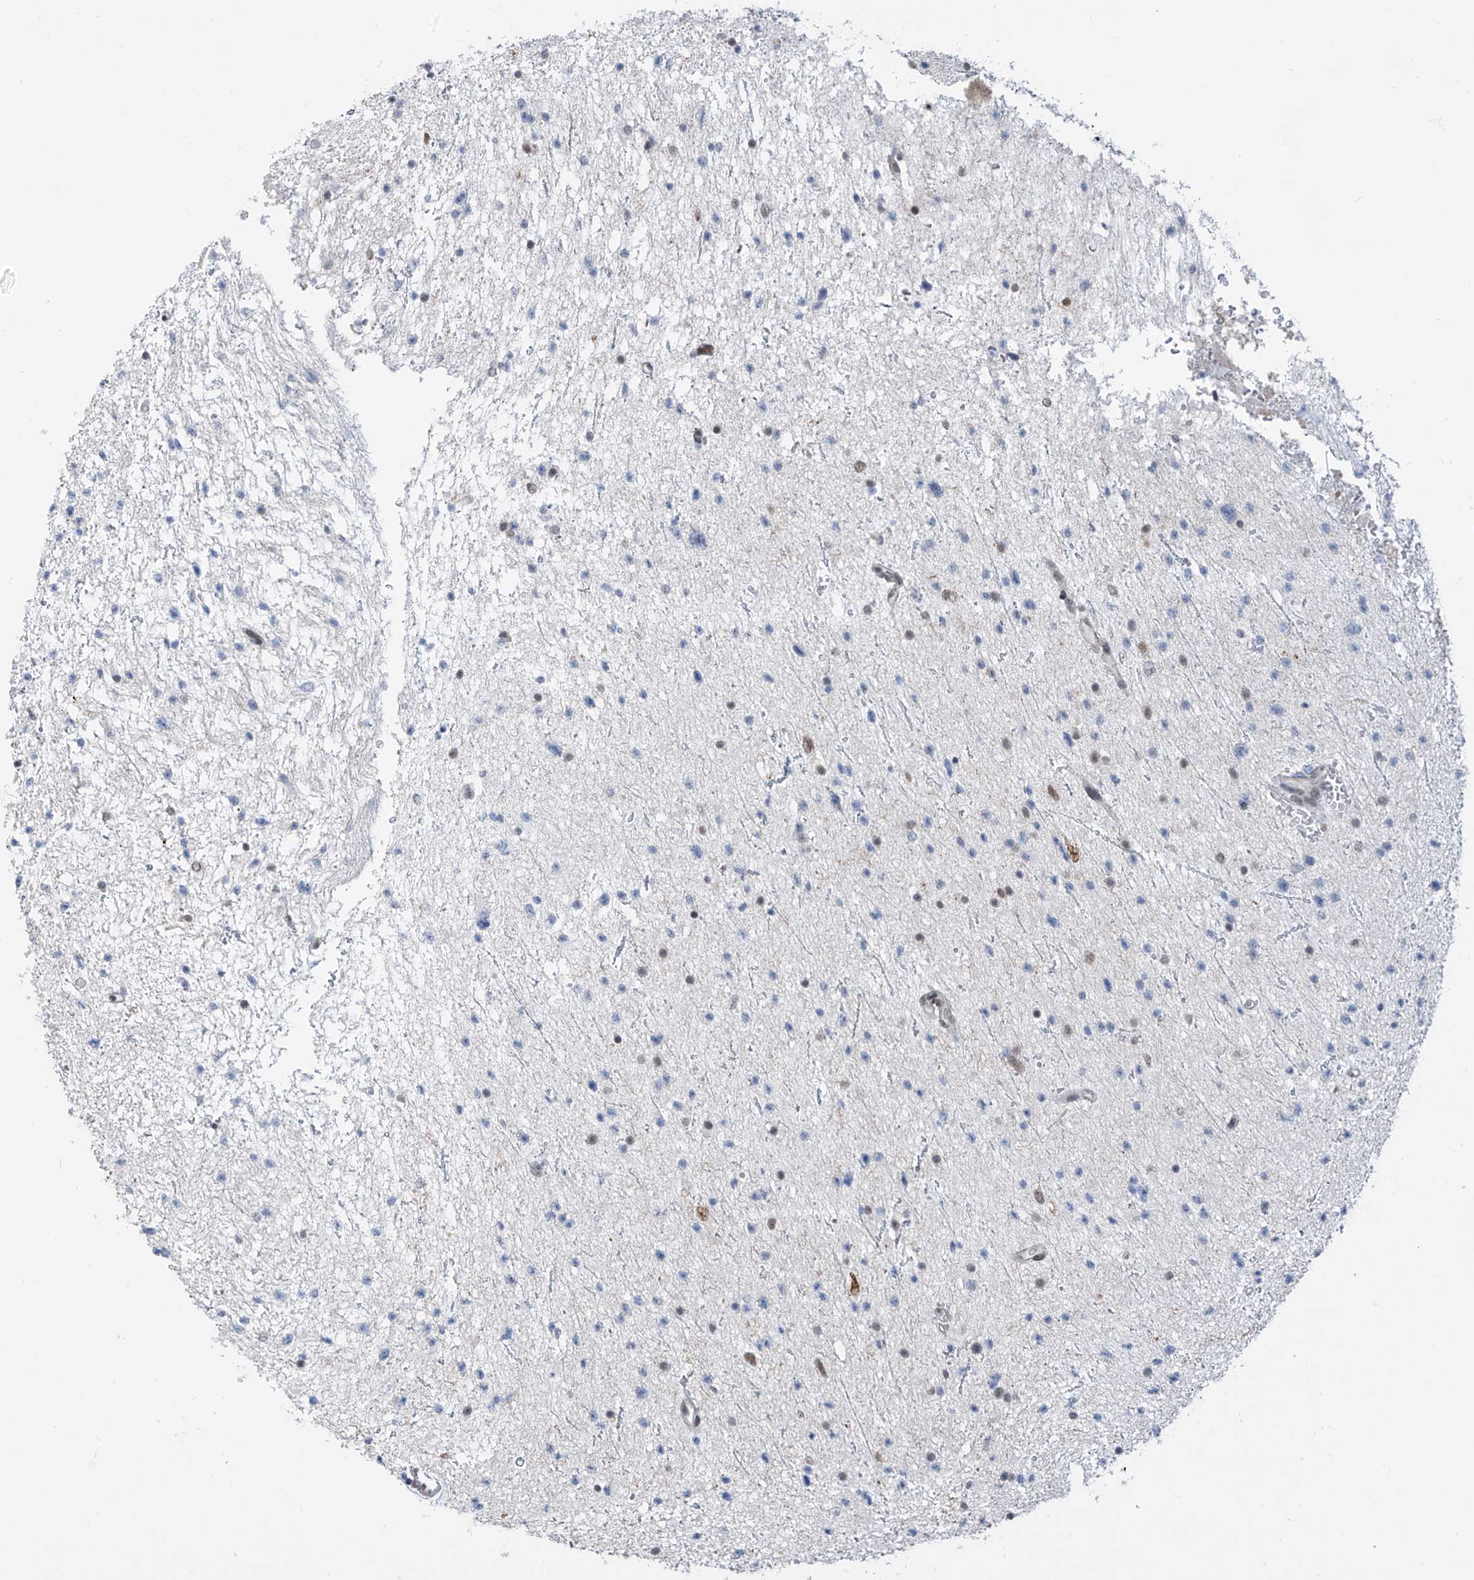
{"staining": {"intensity": "moderate", "quantity": "<25%", "location": "nuclear"}, "tissue": "glioma", "cell_type": "Tumor cells", "image_type": "cancer", "snomed": [{"axis": "morphology", "description": "Glioma, malignant, Low grade"}, {"axis": "topography", "description": "Brain"}], "caption": "Immunohistochemical staining of low-grade glioma (malignant) displays low levels of moderate nuclear protein expression in about <25% of tumor cells.", "gene": "MCM9", "patient": {"sex": "female", "age": 37}}